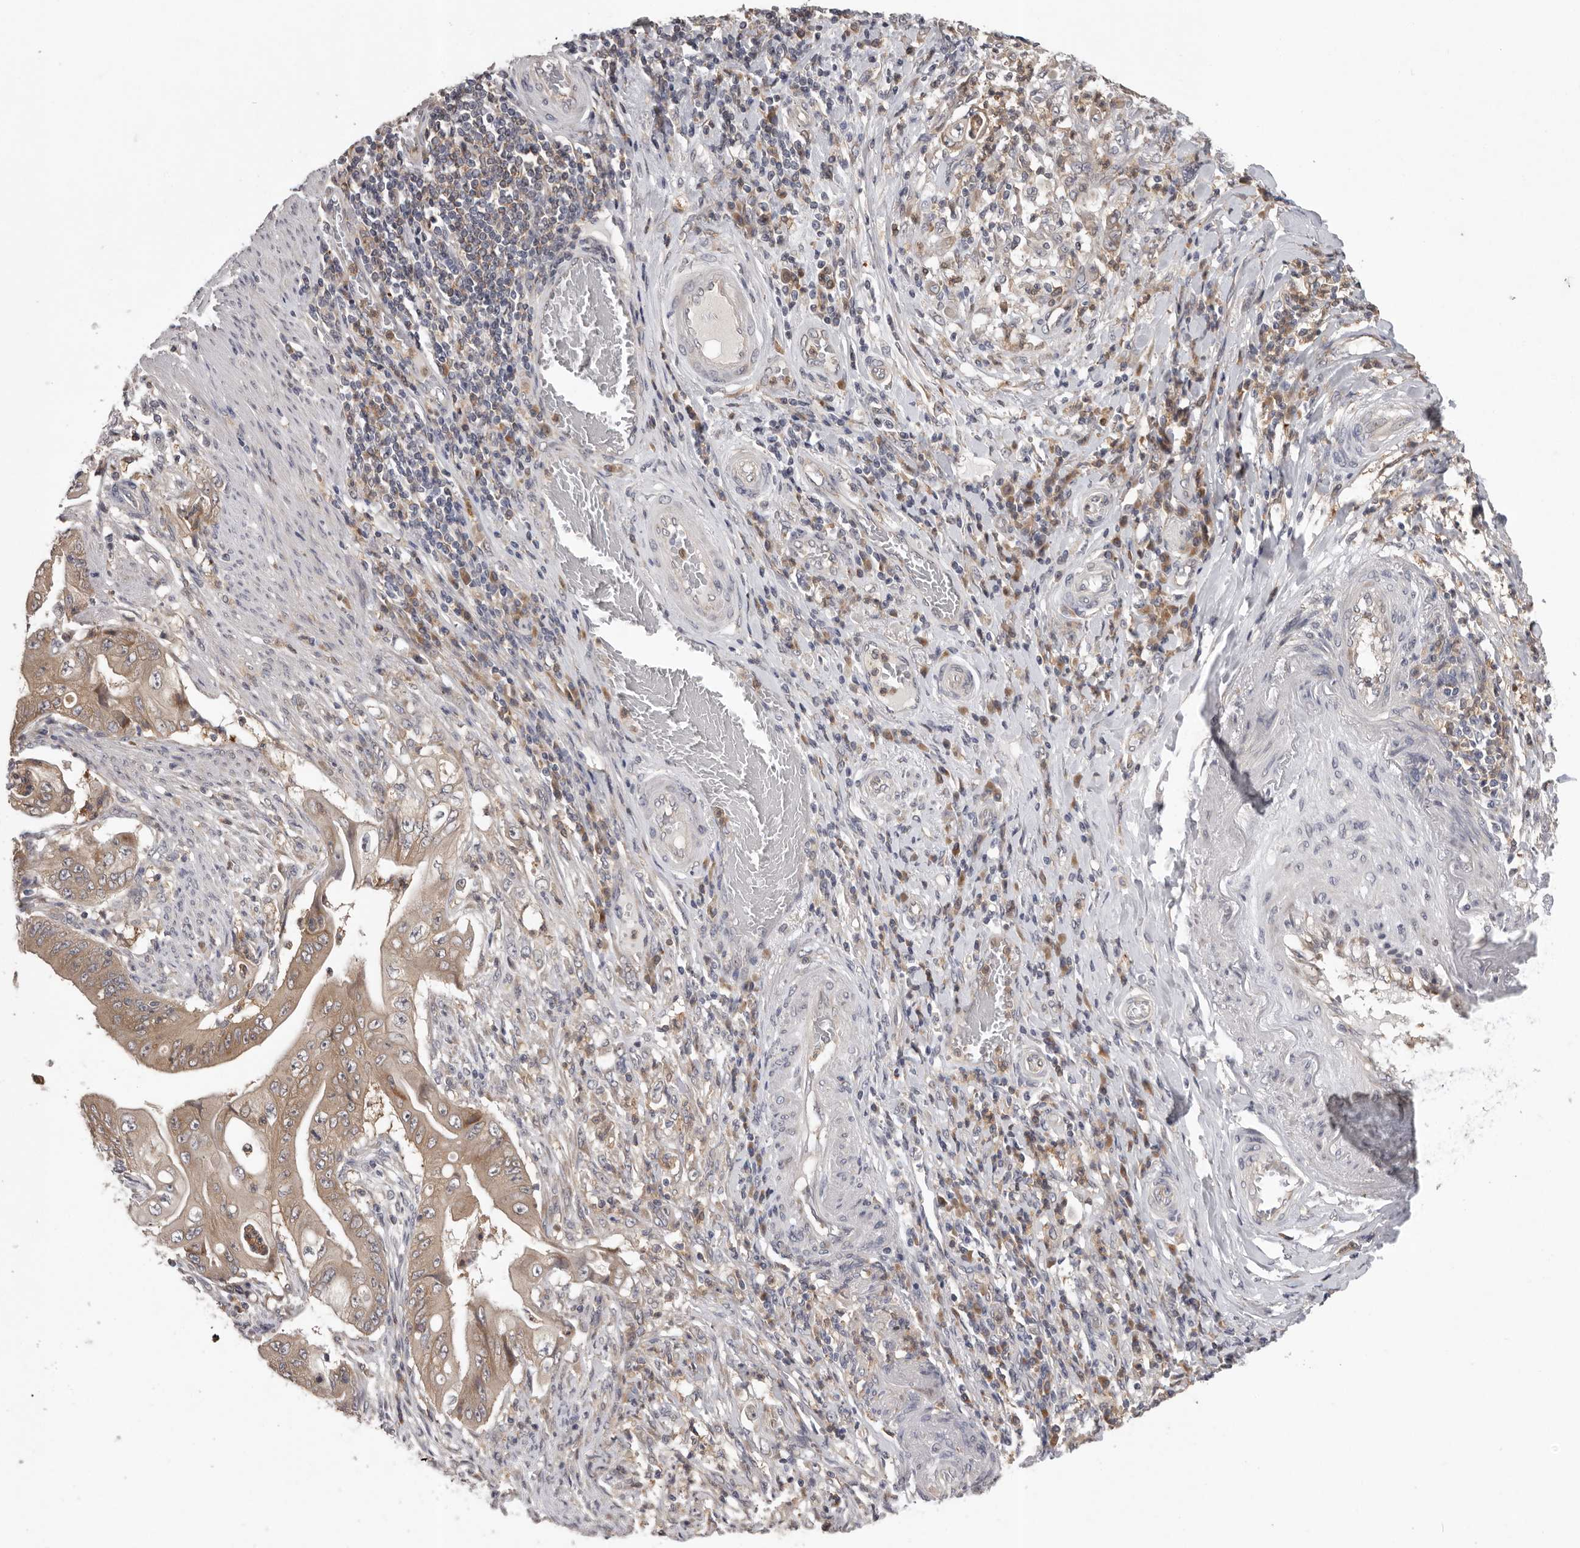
{"staining": {"intensity": "moderate", "quantity": ">75%", "location": "cytoplasmic/membranous"}, "tissue": "stomach cancer", "cell_type": "Tumor cells", "image_type": "cancer", "snomed": [{"axis": "morphology", "description": "Adenocarcinoma, NOS"}, {"axis": "topography", "description": "Stomach"}], "caption": "Protein analysis of adenocarcinoma (stomach) tissue demonstrates moderate cytoplasmic/membranous staining in approximately >75% of tumor cells.", "gene": "RALGPS2", "patient": {"sex": "female", "age": 73}}